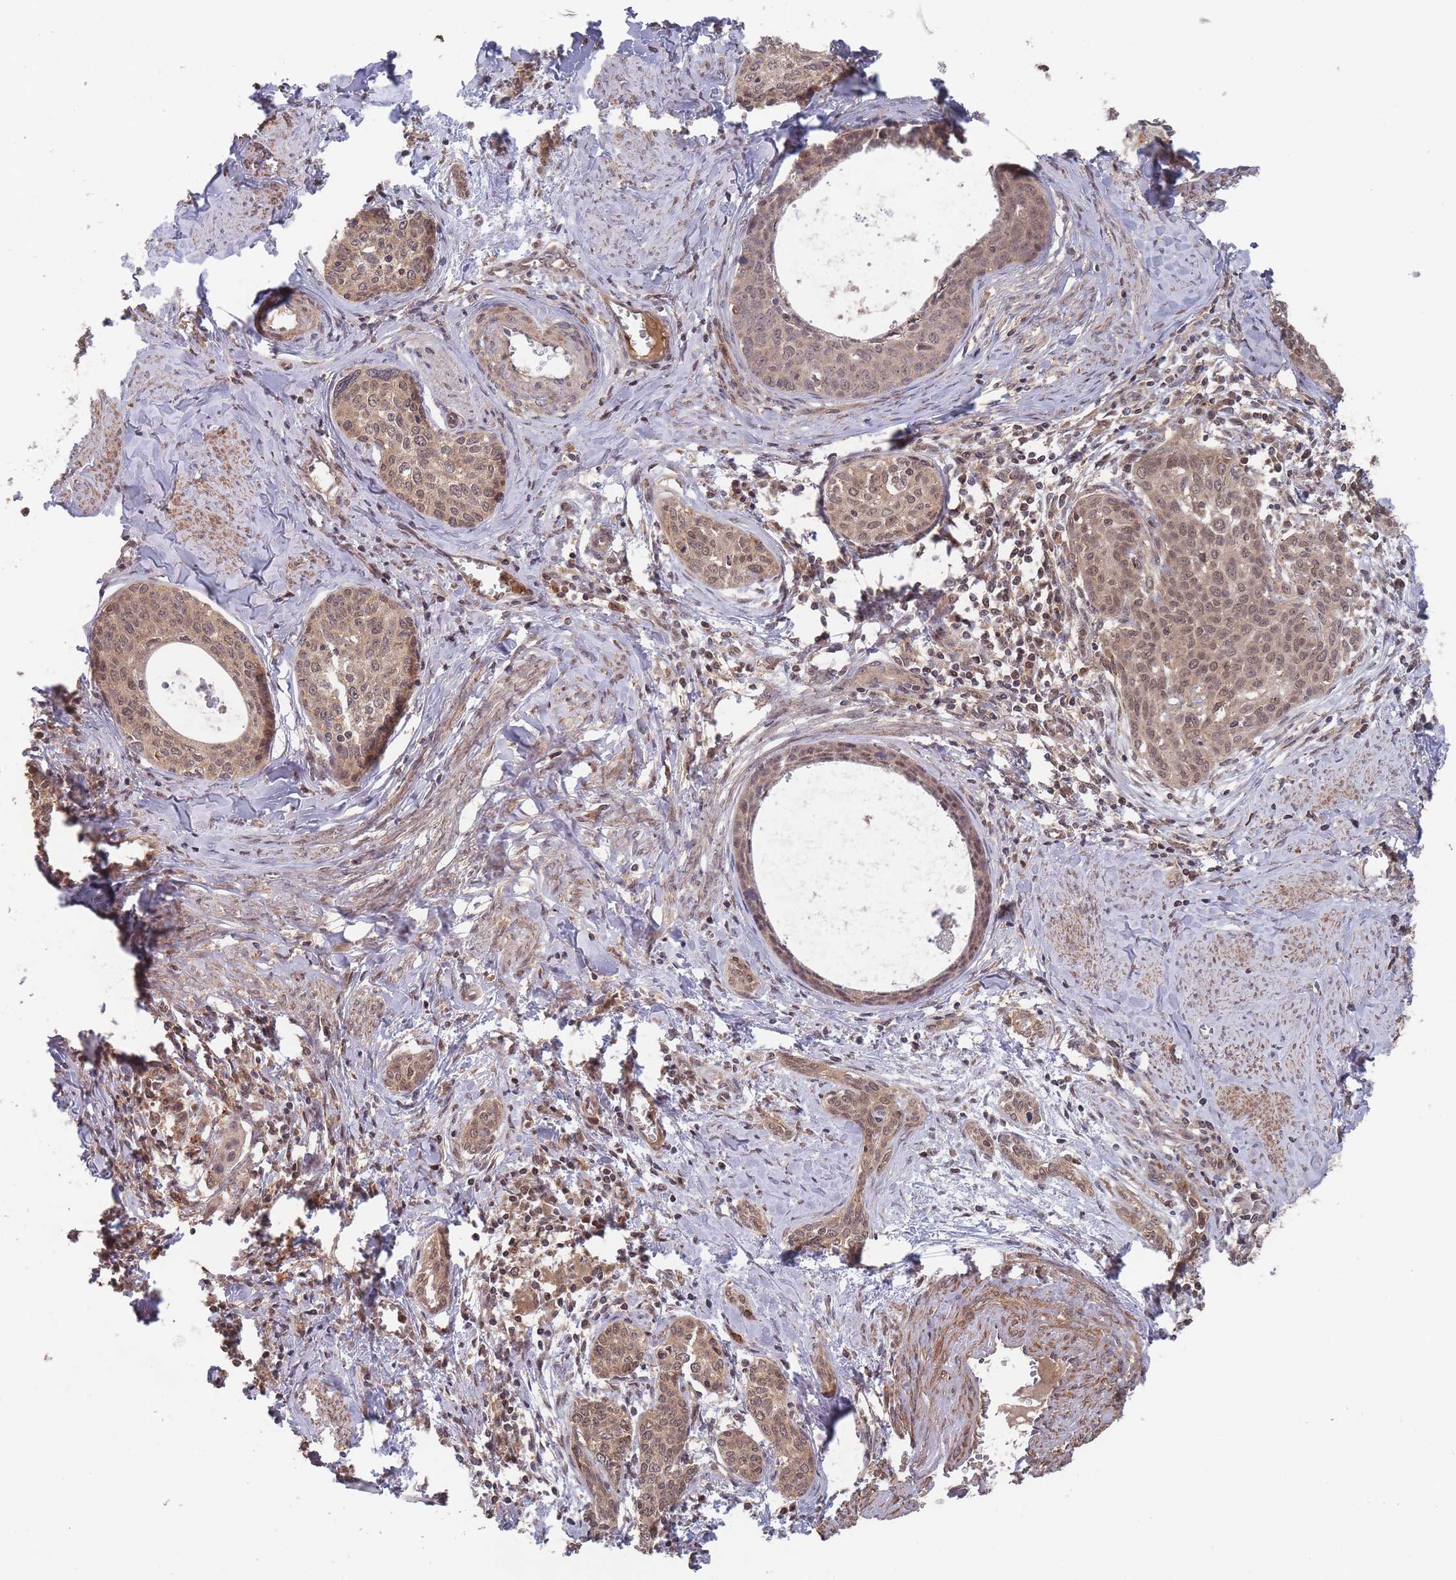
{"staining": {"intensity": "moderate", "quantity": ">75%", "location": "nuclear"}, "tissue": "cervical cancer", "cell_type": "Tumor cells", "image_type": "cancer", "snomed": [{"axis": "morphology", "description": "Squamous cell carcinoma, NOS"}, {"axis": "morphology", "description": "Adenocarcinoma, NOS"}, {"axis": "topography", "description": "Cervix"}], "caption": "Human cervical adenocarcinoma stained with a brown dye exhibits moderate nuclear positive expression in approximately >75% of tumor cells.", "gene": "SF3B1", "patient": {"sex": "female", "age": 52}}